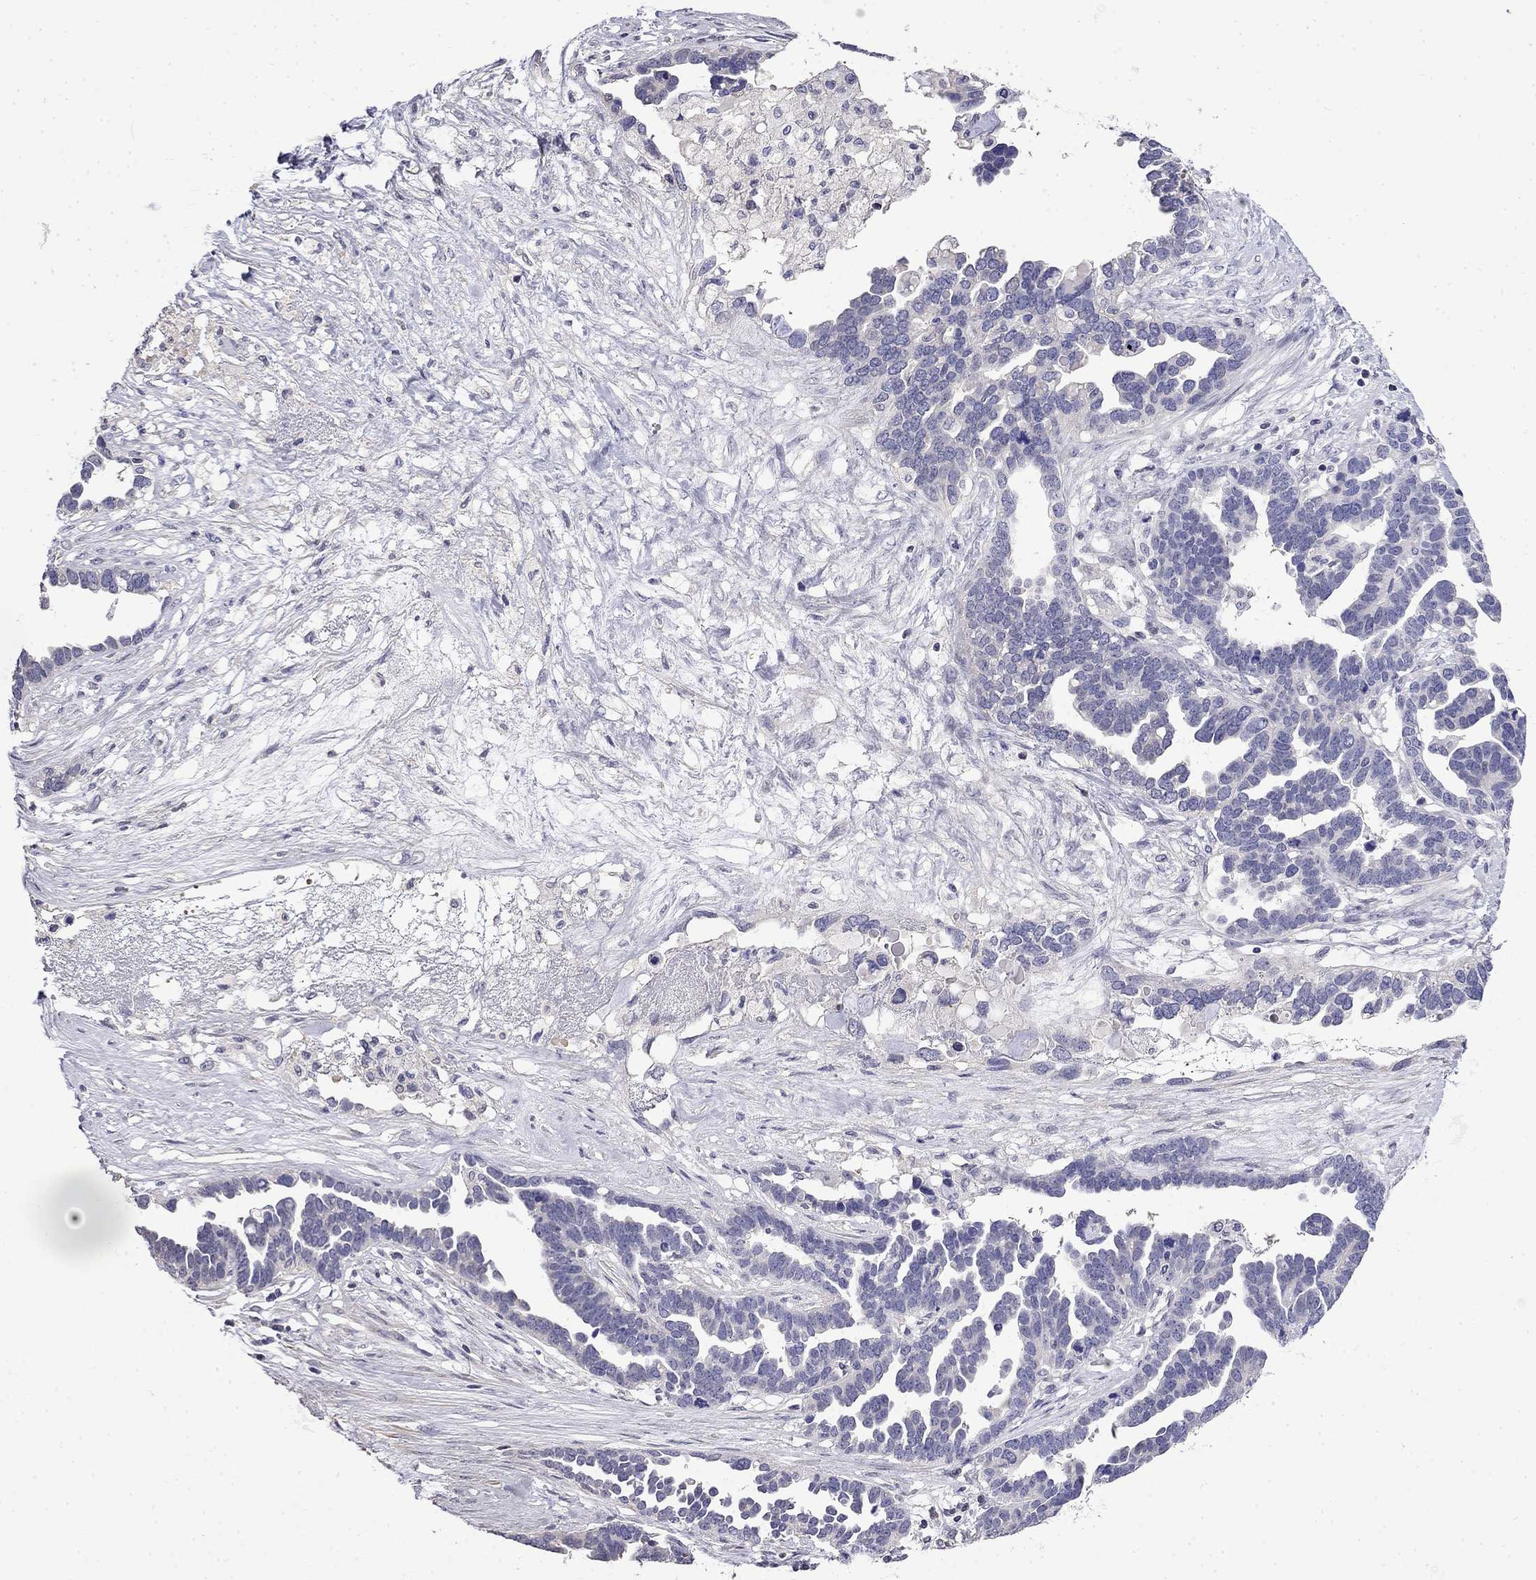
{"staining": {"intensity": "negative", "quantity": "none", "location": "none"}, "tissue": "ovarian cancer", "cell_type": "Tumor cells", "image_type": "cancer", "snomed": [{"axis": "morphology", "description": "Cystadenocarcinoma, serous, NOS"}, {"axis": "topography", "description": "Ovary"}], "caption": "Protein analysis of ovarian cancer shows no significant positivity in tumor cells.", "gene": "GUCA1B", "patient": {"sex": "female", "age": 54}}